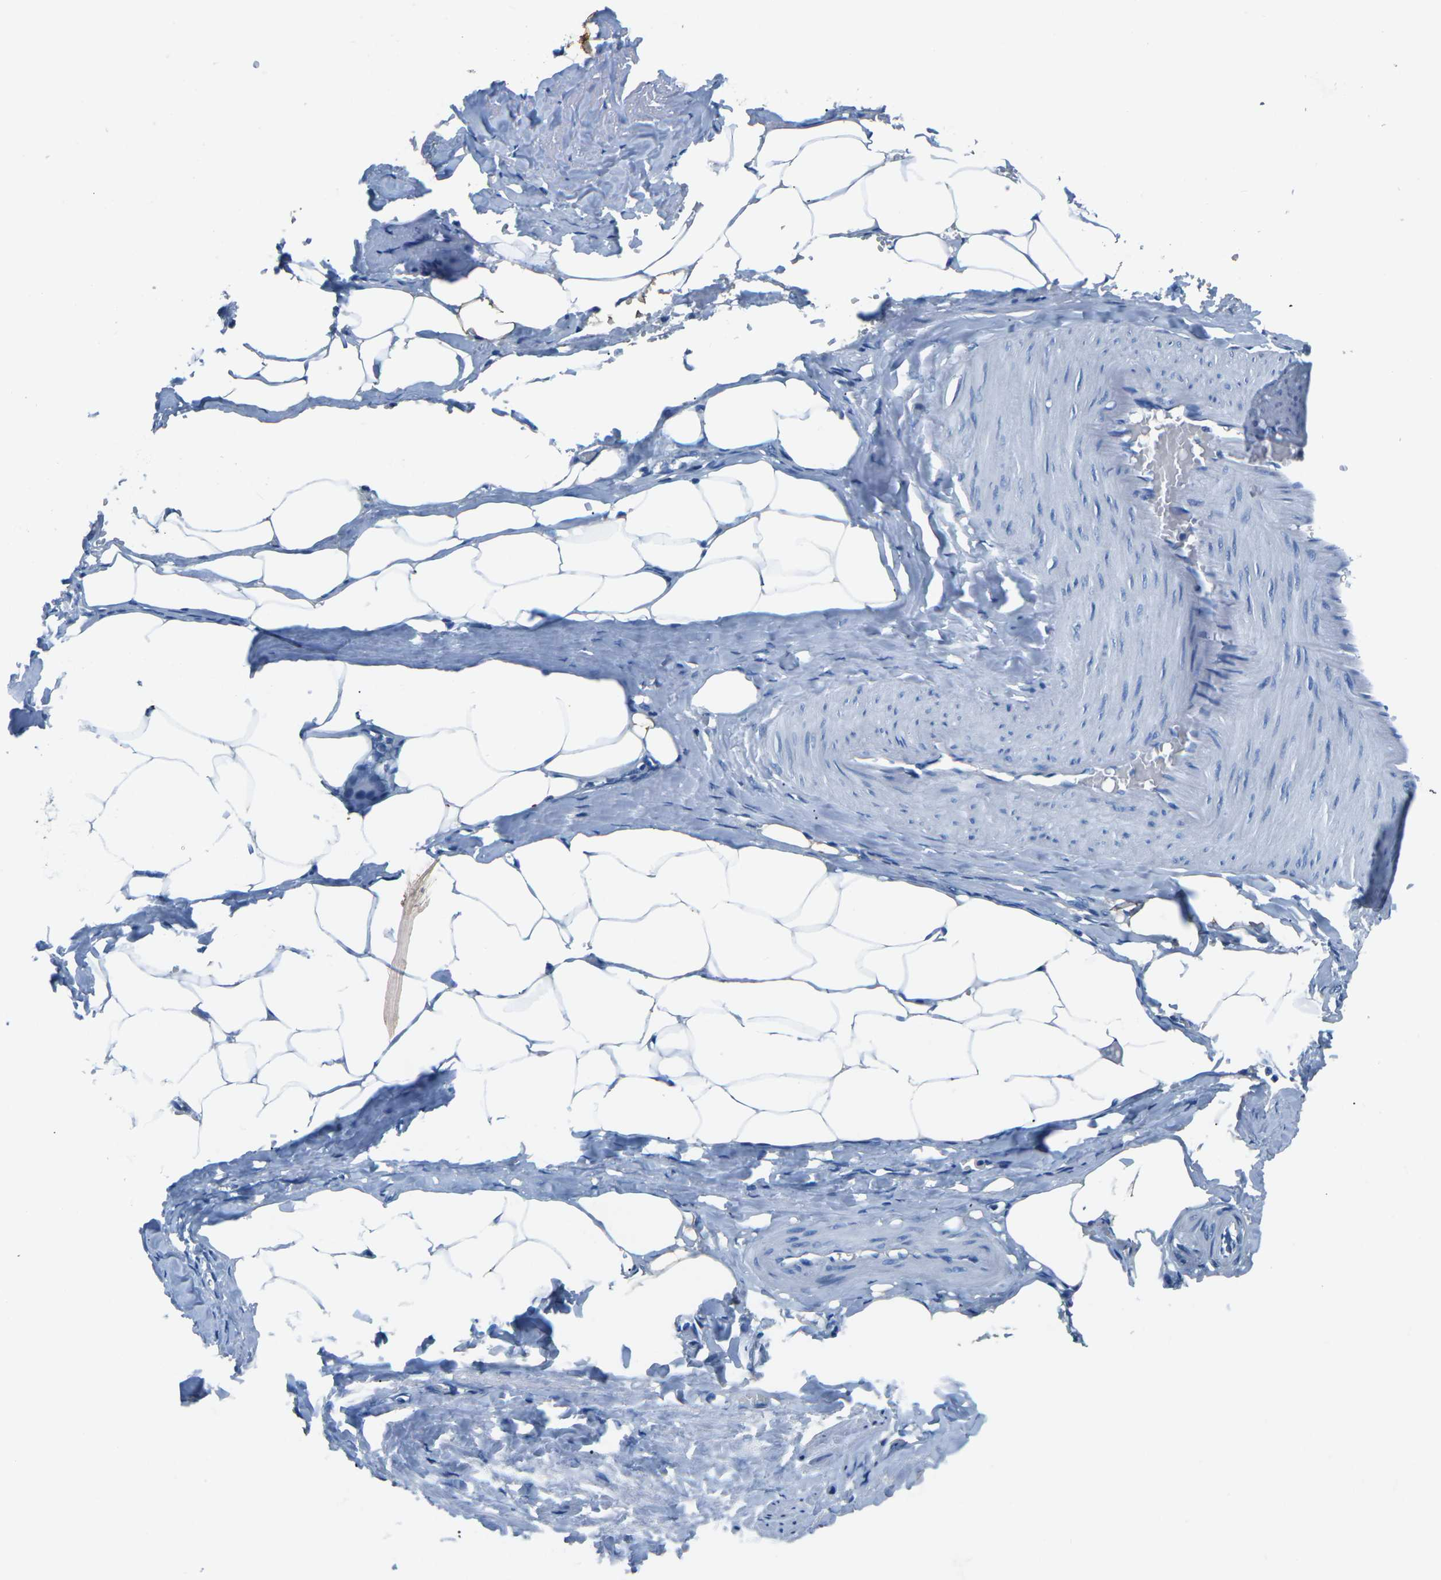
{"staining": {"intensity": "negative", "quantity": "none", "location": "none"}, "tissue": "adipose tissue", "cell_type": "Adipocytes", "image_type": "normal", "snomed": [{"axis": "morphology", "description": "Normal tissue, NOS"}, {"axis": "topography", "description": "Soft tissue"}, {"axis": "topography", "description": "Vascular tissue"}], "caption": "Immunohistochemistry of unremarkable adipose tissue exhibits no staining in adipocytes.", "gene": "MYH8", "patient": {"sex": "female", "age": 35}}